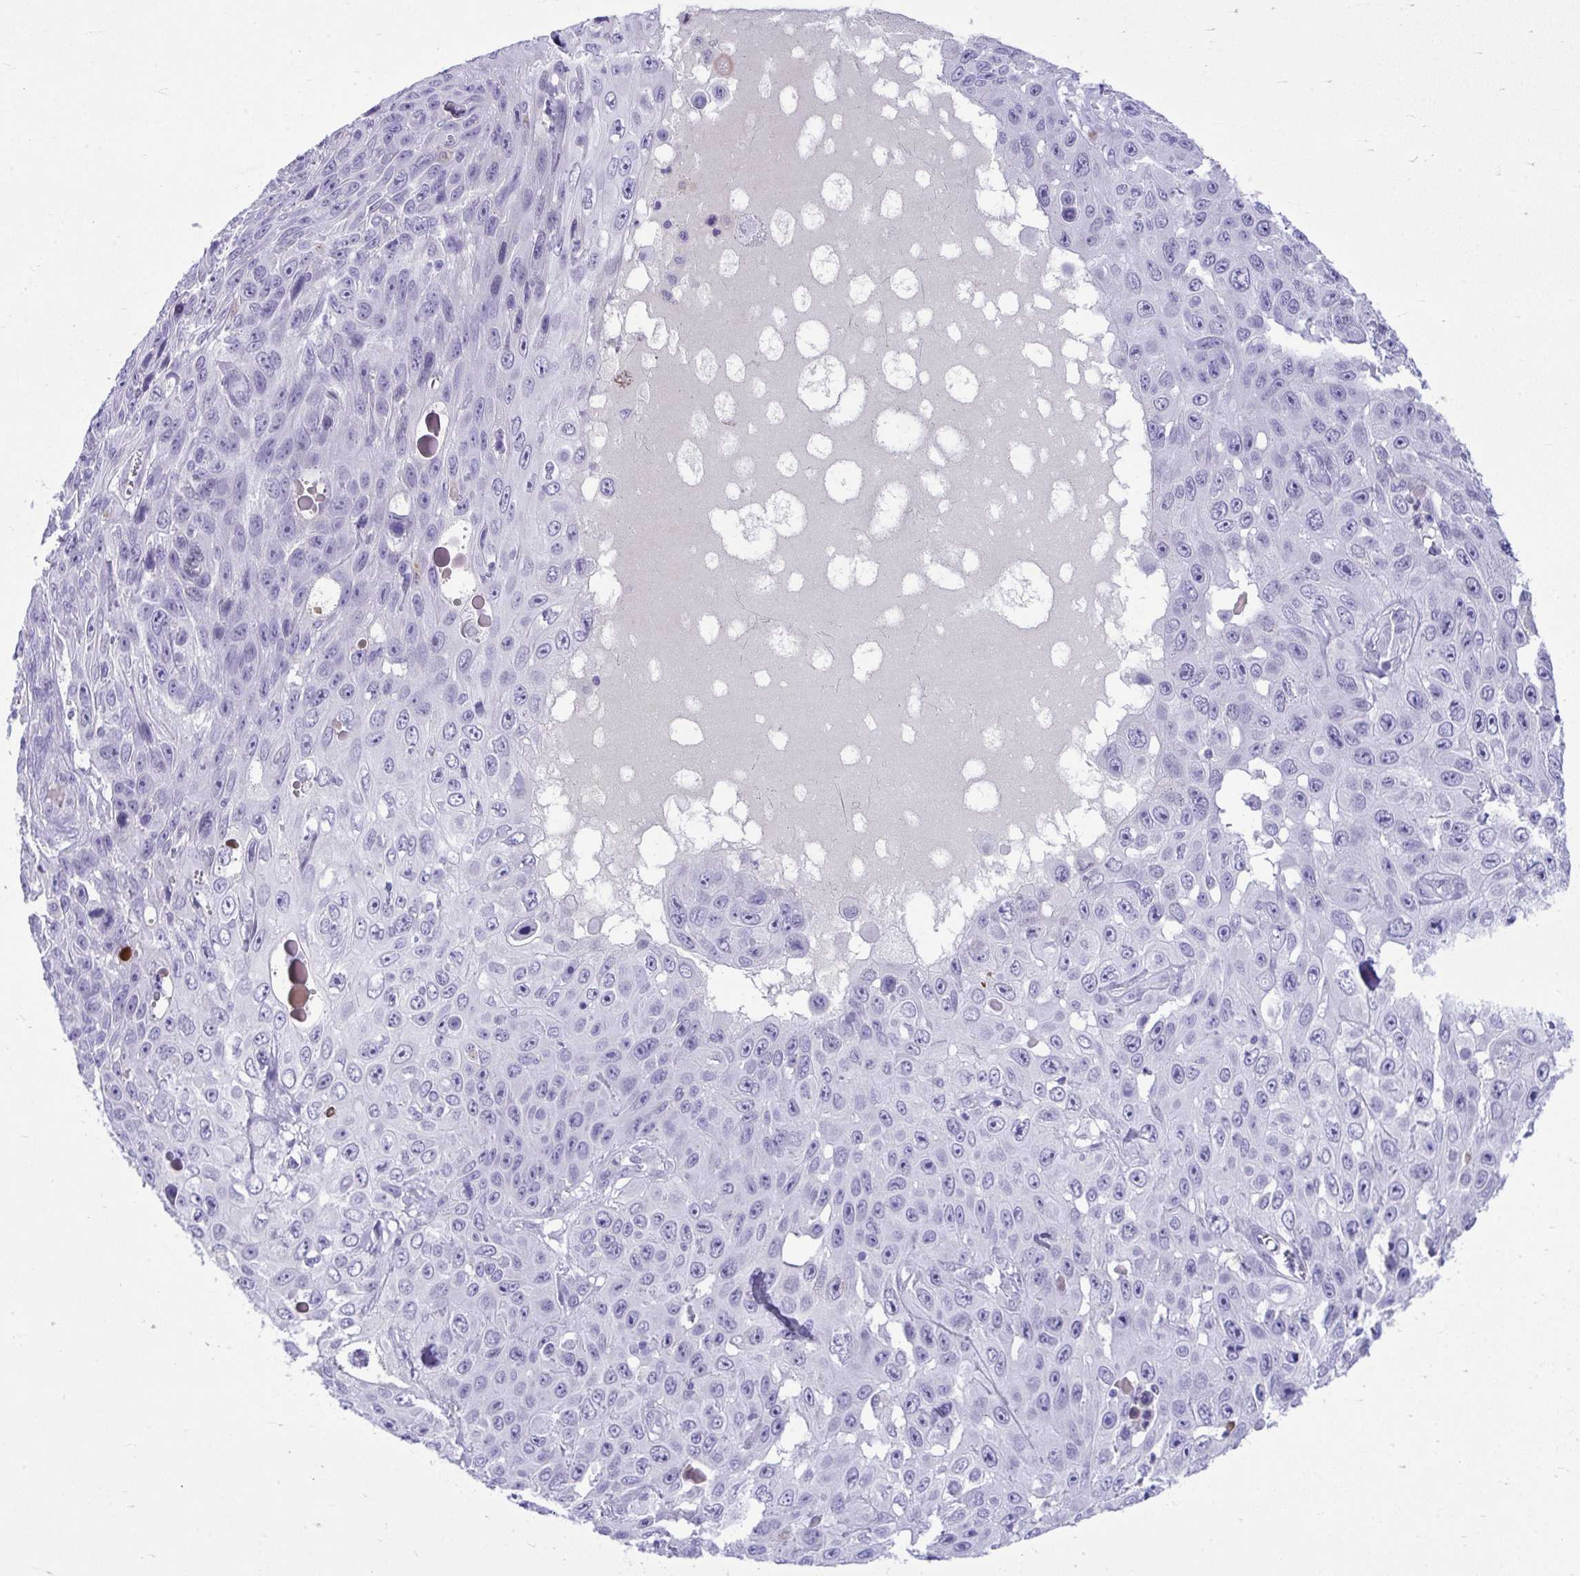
{"staining": {"intensity": "negative", "quantity": "none", "location": "none"}, "tissue": "skin cancer", "cell_type": "Tumor cells", "image_type": "cancer", "snomed": [{"axis": "morphology", "description": "Squamous cell carcinoma, NOS"}, {"axis": "topography", "description": "Skin"}], "caption": "An image of human skin squamous cell carcinoma is negative for staining in tumor cells.", "gene": "PIGZ", "patient": {"sex": "male", "age": 82}}